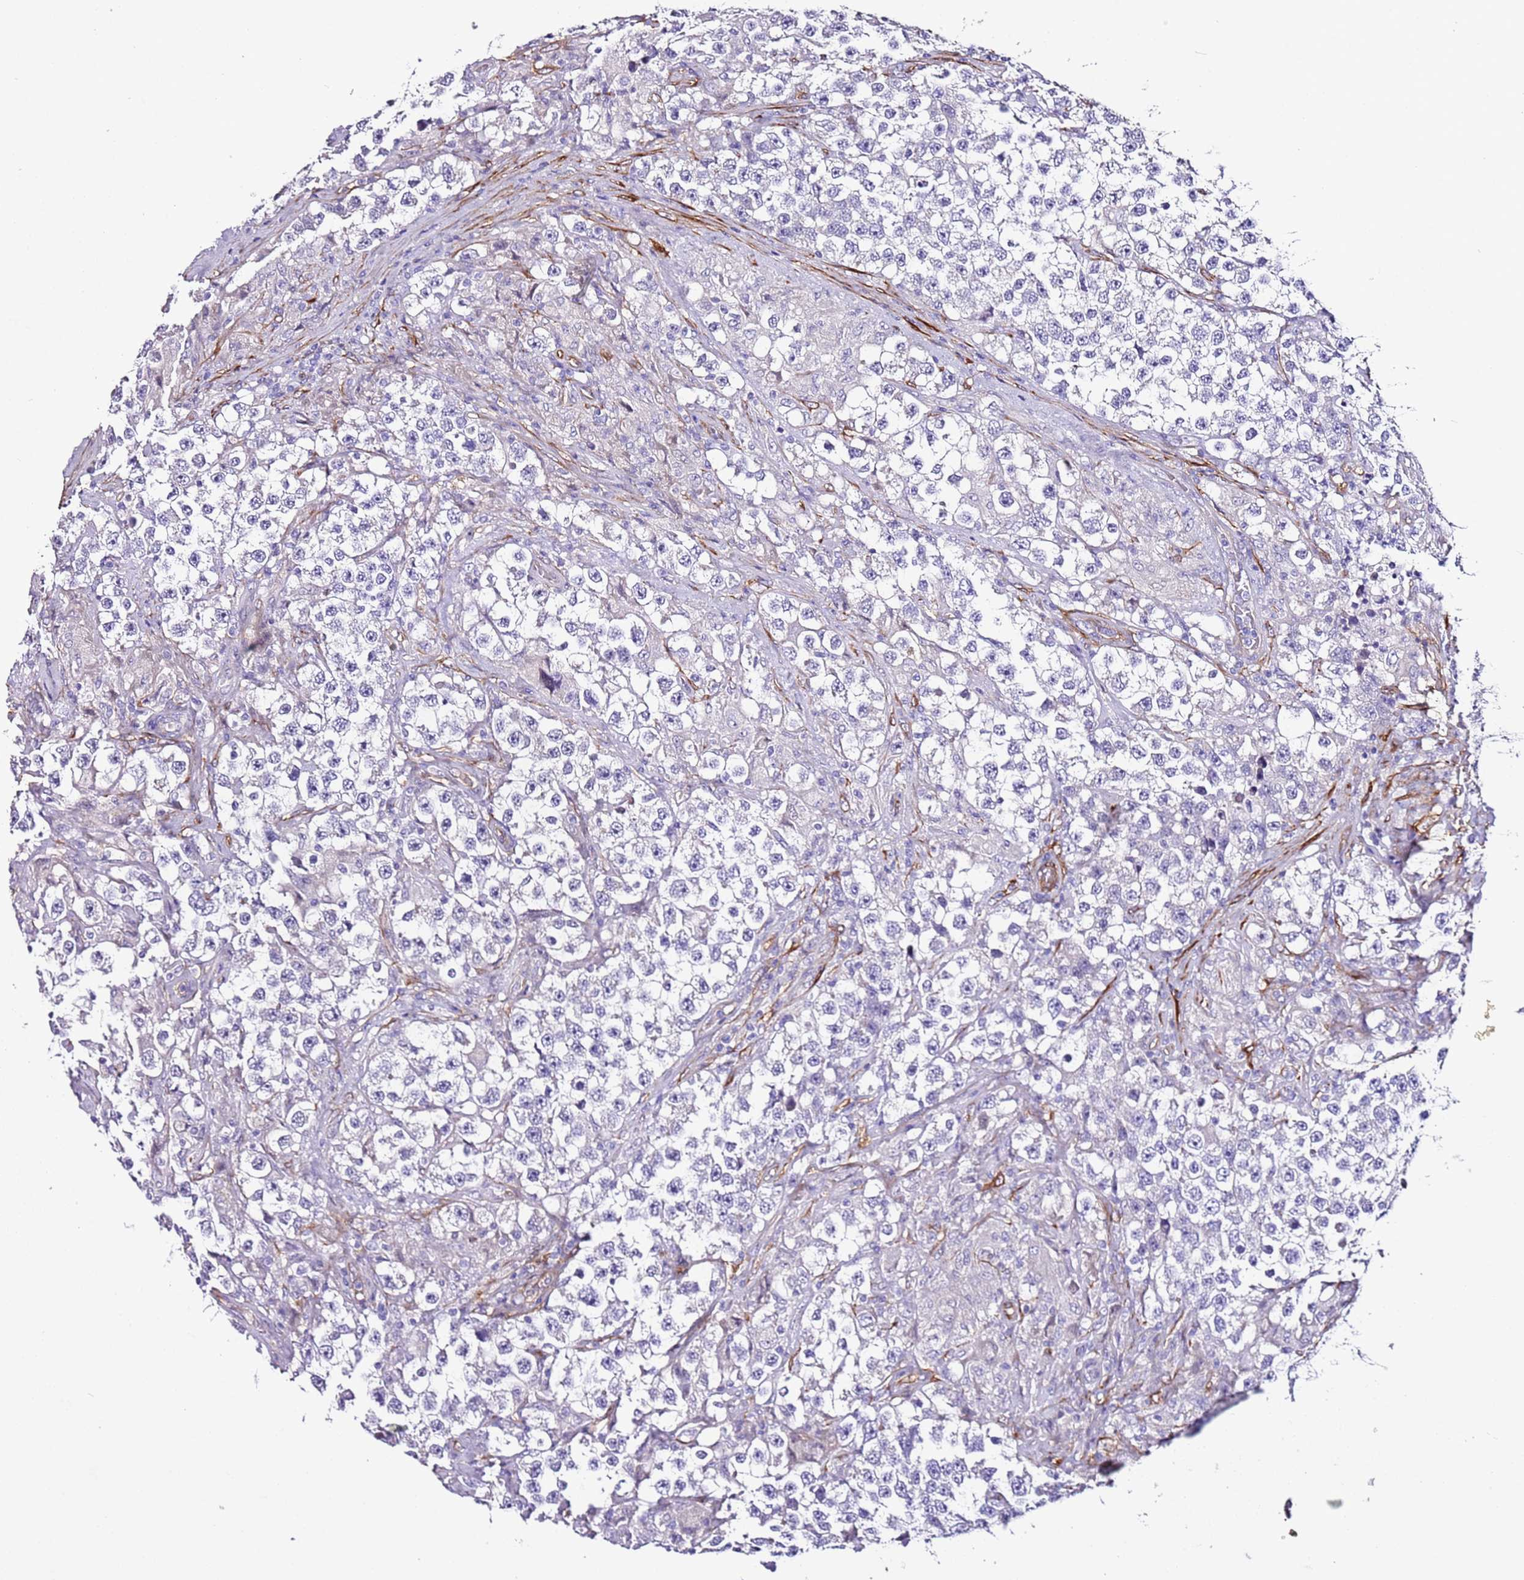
{"staining": {"intensity": "negative", "quantity": "none", "location": "none"}, "tissue": "testis cancer", "cell_type": "Tumor cells", "image_type": "cancer", "snomed": [{"axis": "morphology", "description": "Seminoma, NOS"}, {"axis": "topography", "description": "Testis"}], "caption": "A micrograph of human testis seminoma is negative for staining in tumor cells.", "gene": "FAM174C", "patient": {"sex": "male", "age": 46}}